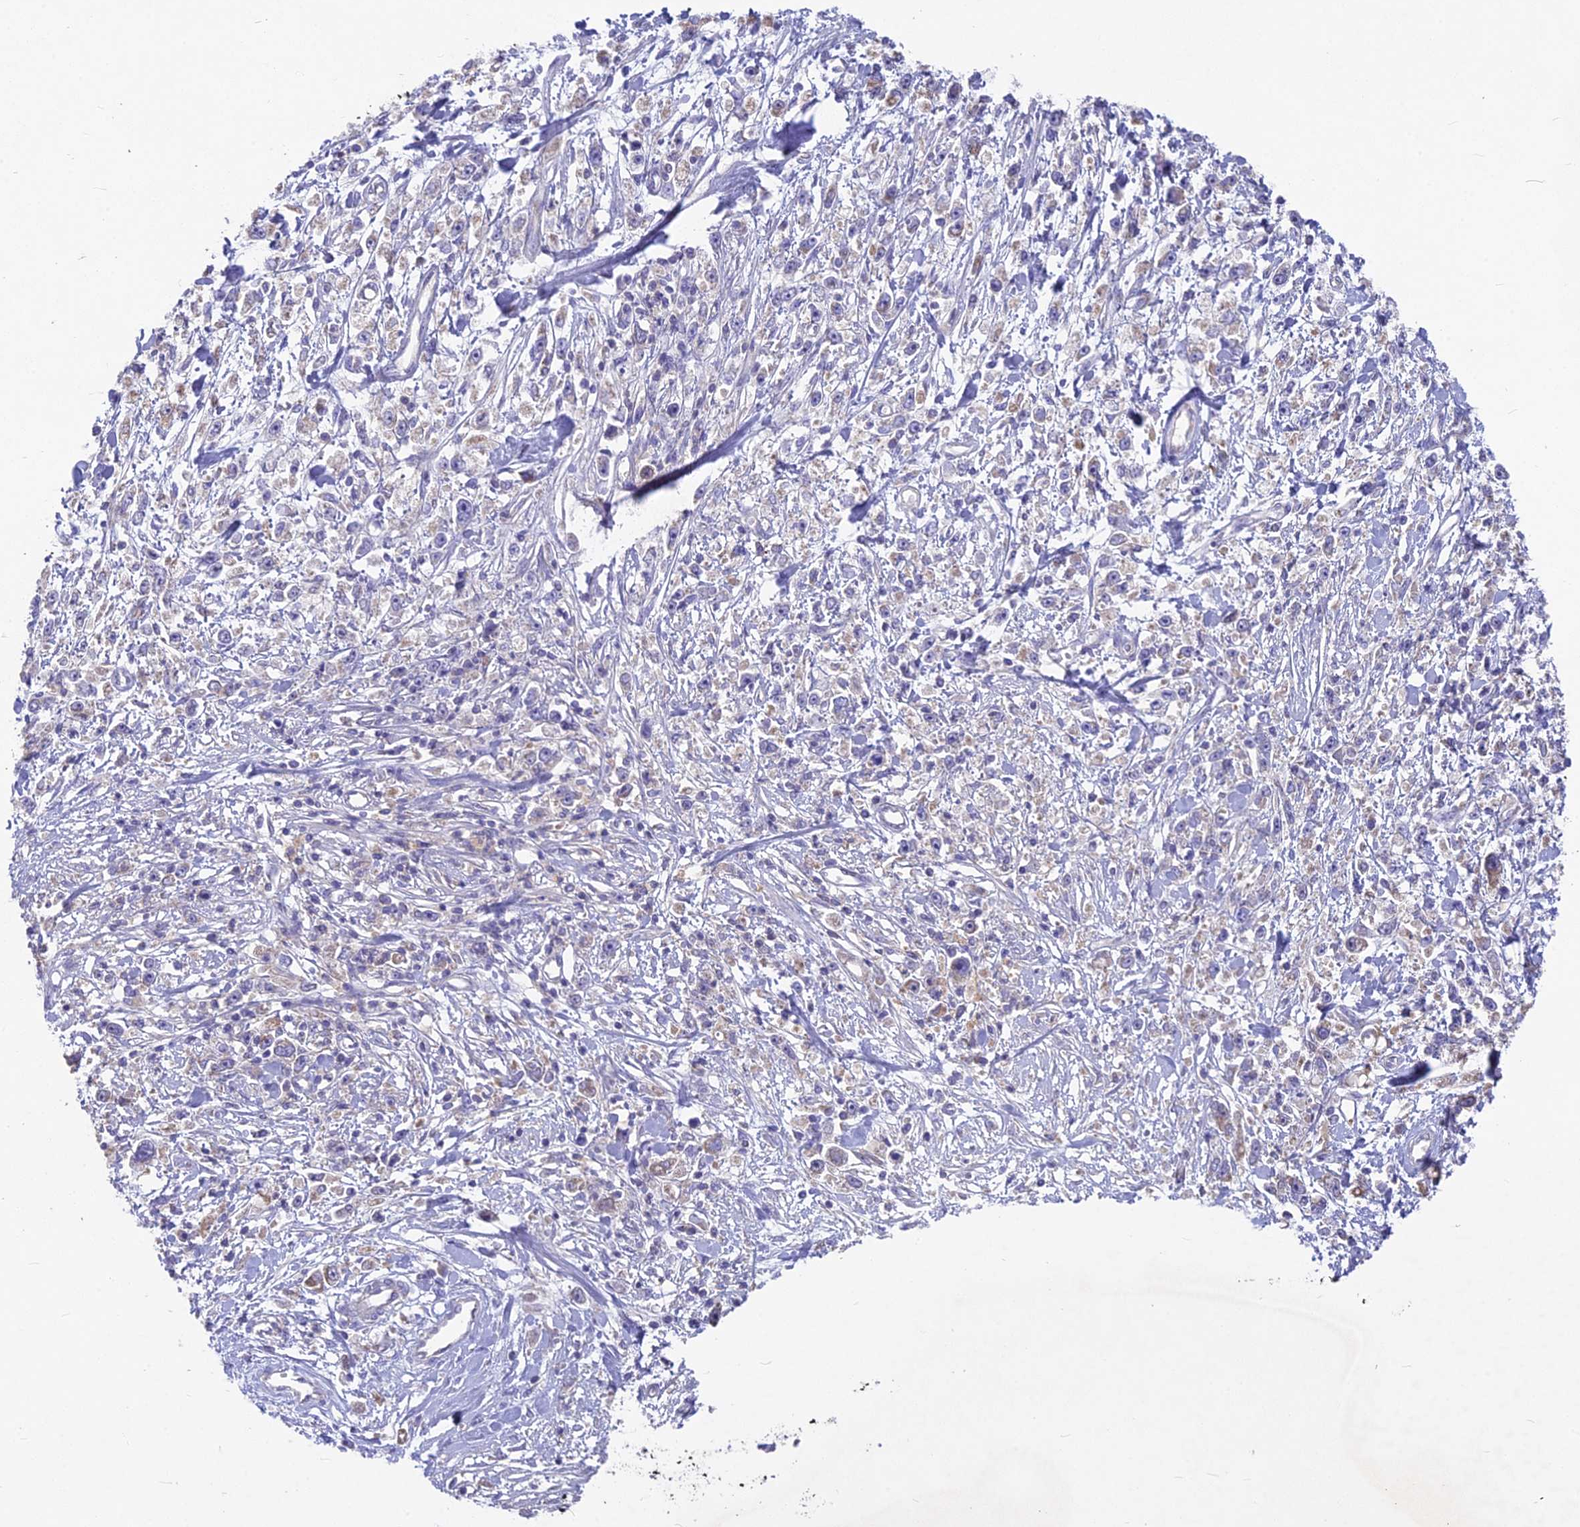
{"staining": {"intensity": "weak", "quantity": "<25%", "location": "cytoplasmic/membranous"}, "tissue": "stomach cancer", "cell_type": "Tumor cells", "image_type": "cancer", "snomed": [{"axis": "morphology", "description": "Adenocarcinoma, NOS"}, {"axis": "topography", "description": "Stomach"}], "caption": "A high-resolution image shows immunohistochemistry (IHC) staining of stomach cancer, which reveals no significant expression in tumor cells.", "gene": "PZP", "patient": {"sex": "female", "age": 59}}